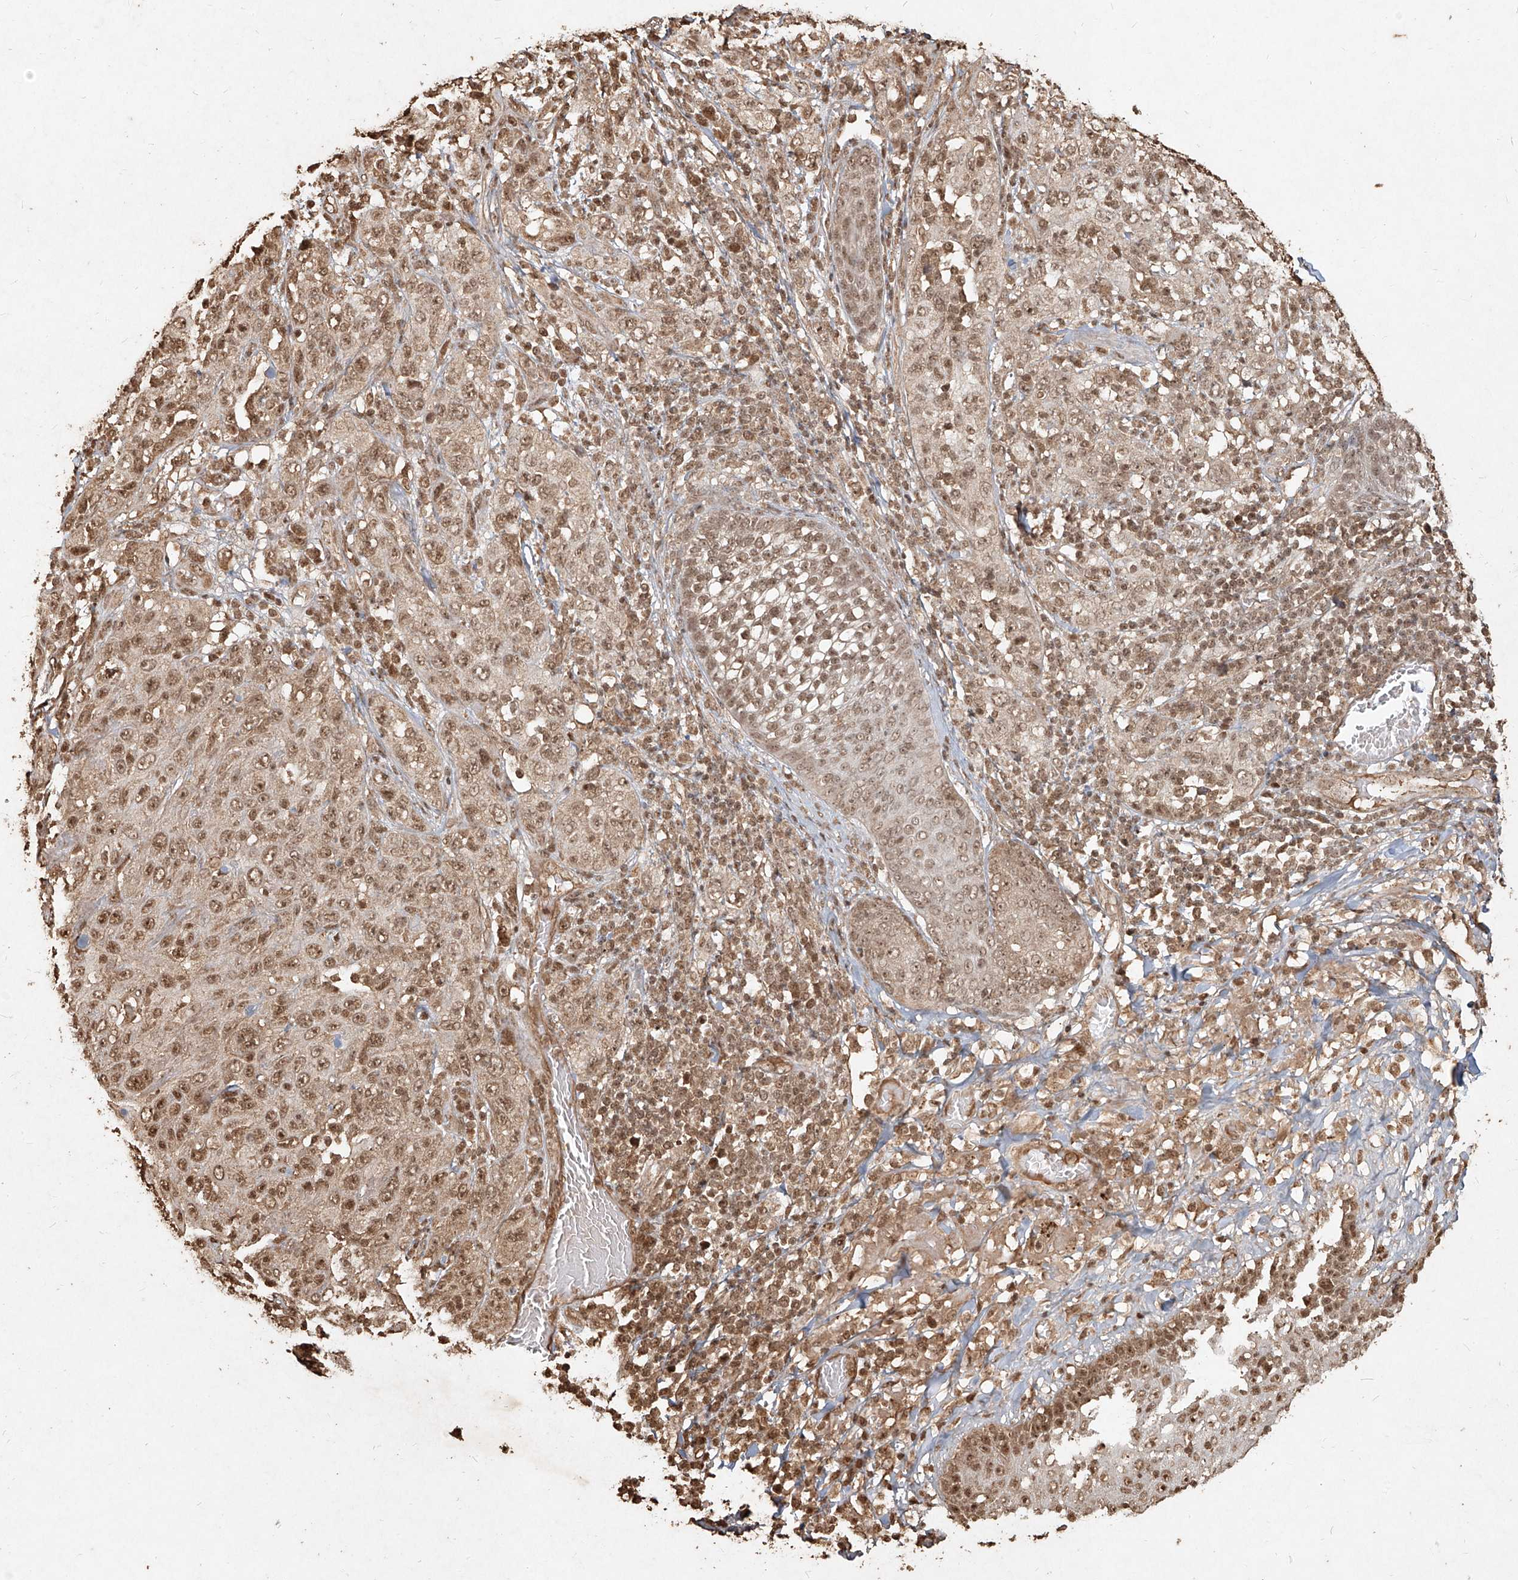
{"staining": {"intensity": "moderate", "quantity": ">75%", "location": "nuclear"}, "tissue": "skin cancer", "cell_type": "Tumor cells", "image_type": "cancer", "snomed": [{"axis": "morphology", "description": "Squamous cell carcinoma, NOS"}, {"axis": "topography", "description": "Skin"}], "caption": "Immunohistochemistry (IHC) (DAB) staining of human skin squamous cell carcinoma exhibits moderate nuclear protein staining in approximately >75% of tumor cells.", "gene": "UBE2K", "patient": {"sex": "female", "age": 88}}